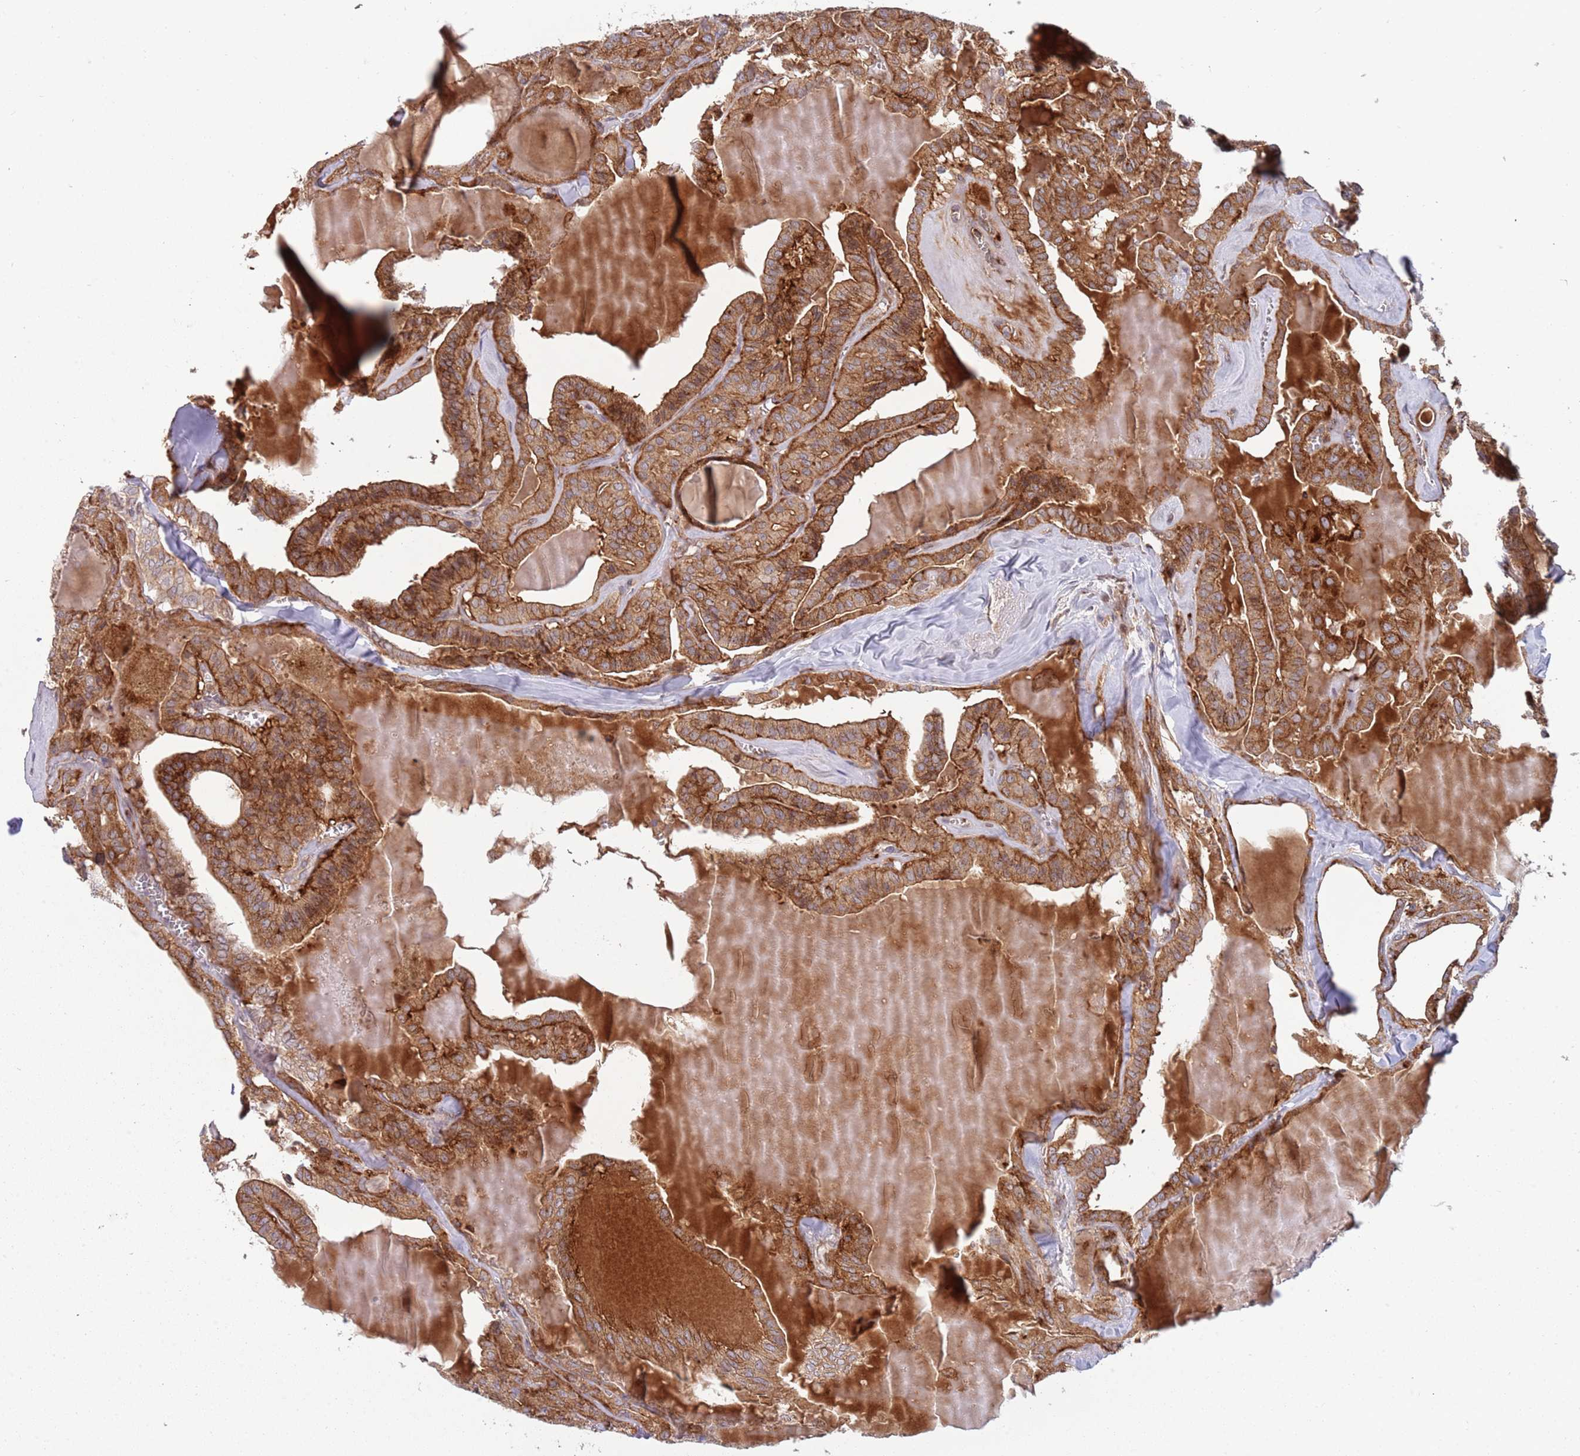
{"staining": {"intensity": "strong", "quantity": ">75%", "location": "cytoplasmic/membranous"}, "tissue": "thyroid cancer", "cell_type": "Tumor cells", "image_type": "cancer", "snomed": [{"axis": "morphology", "description": "Papillary adenocarcinoma, NOS"}, {"axis": "topography", "description": "Thyroid gland"}], "caption": "Immunohistochemical staining of thyroid cancer (papillary adenocarcinoma) shows high levels of strong cytoplasmic/membranous expression in approximately >75% of tumor cells. (IHC, brightfield microscopy, high magnification).", "gene": "BTBD7", "patient": {"sex": "male", "age": 52}}